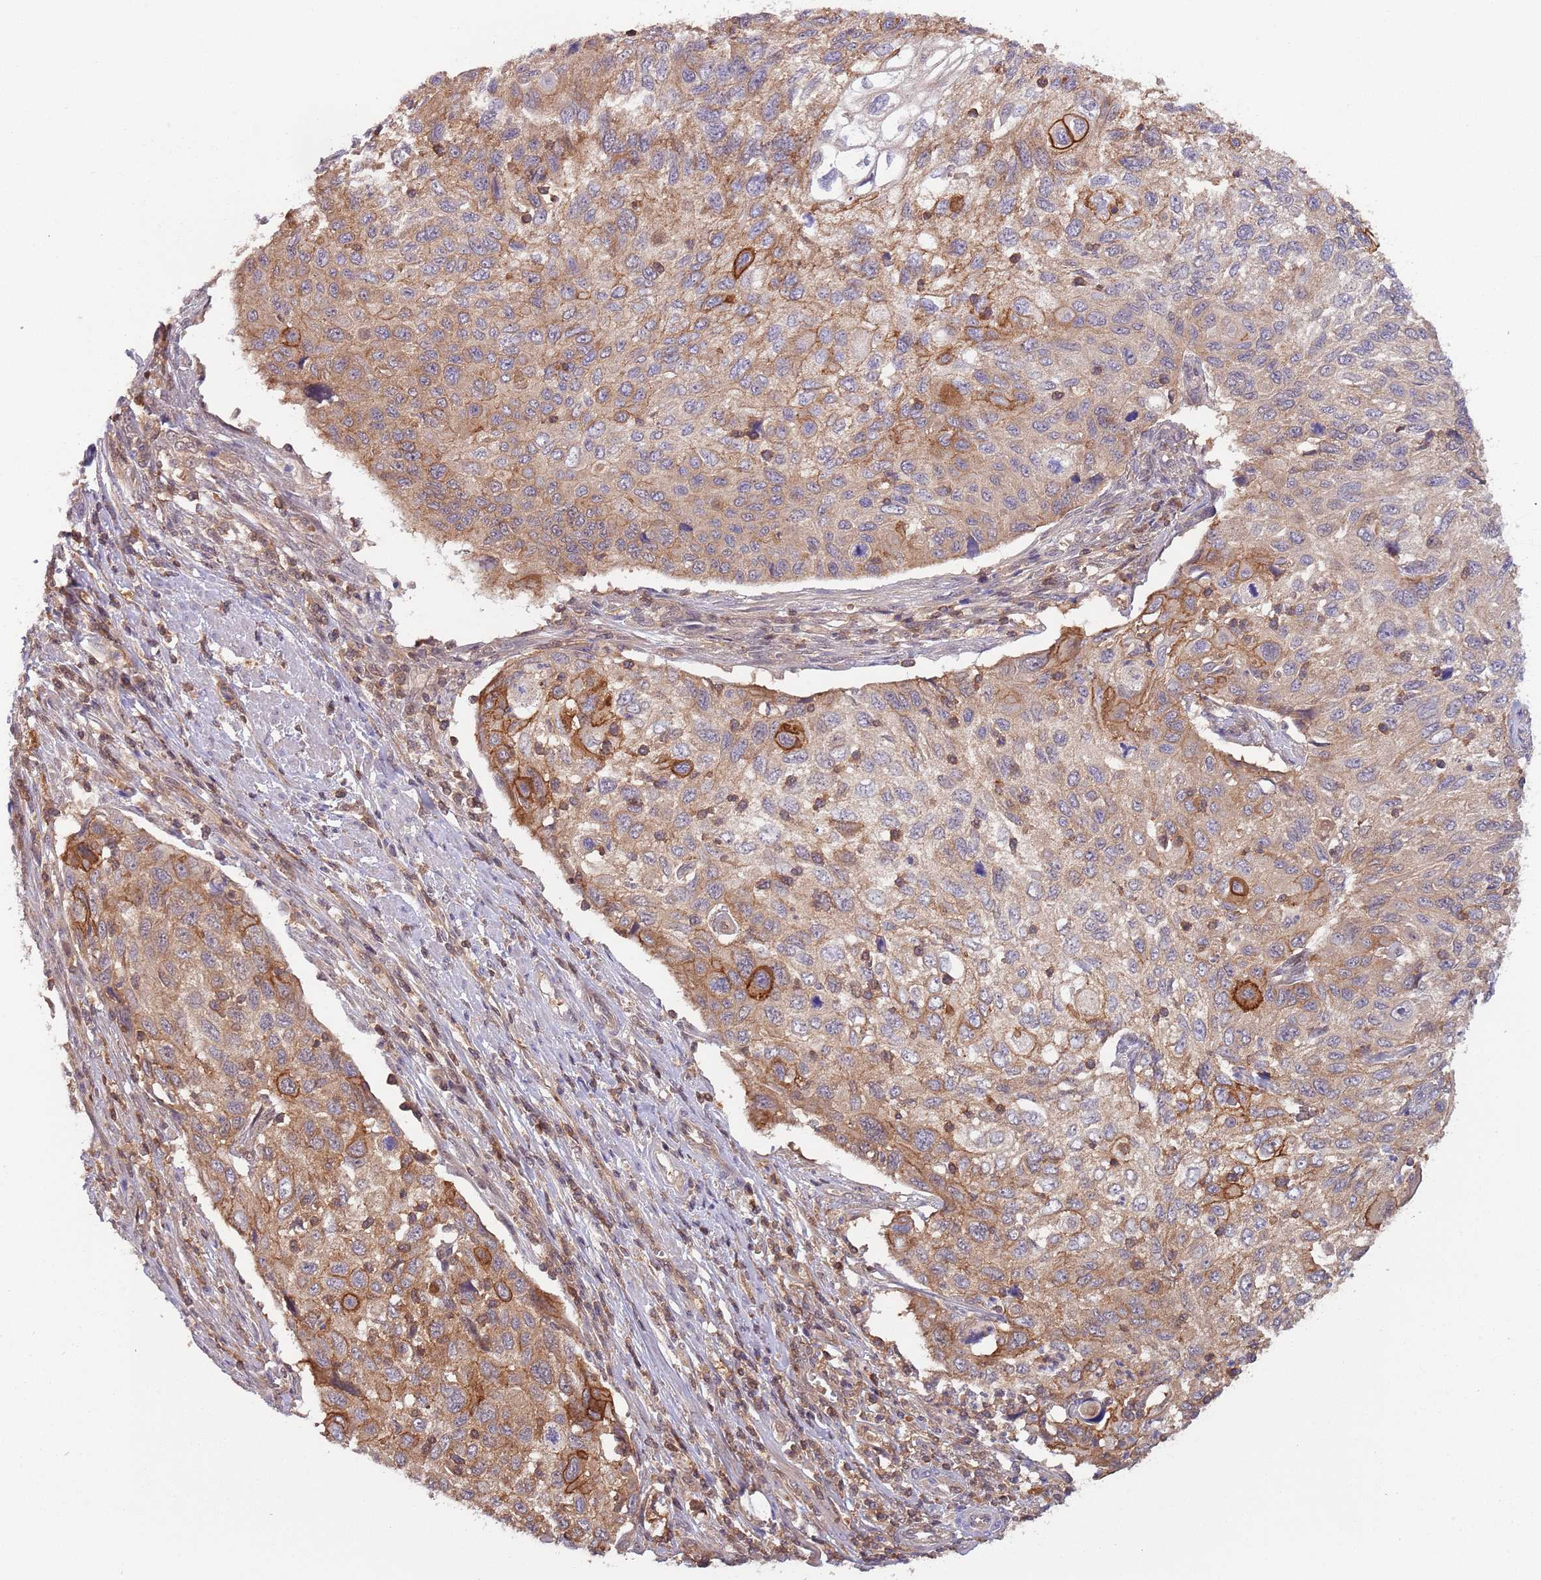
{"staining": {"intensity": "strong", "quantity": "<25%", "location": "cytoplasmic/membranous"}, "tissue": "cervical cancer", "cell_type": "Tumor cells", "image_type": "cancer", "snomed": [{"axis": "morphology", "description": "Squamous cell carcinoma, NOS"}, {"axis": "topography", "description": "Cervix"}], "caption": "The histopathology image displays a brown stain indicating the presence of a protein in the cytoplasmic/membranous of tumor cells in cervical cancer (squamous cell carcinoma). Using DAB (3,3'-diaminobenzidine) (brown) and hematoxylin (blue) stains, captured at high magnification using brightfield microscopy.", "gene": "GSDMD", "patient": {"sex": "female", "age": 70}}